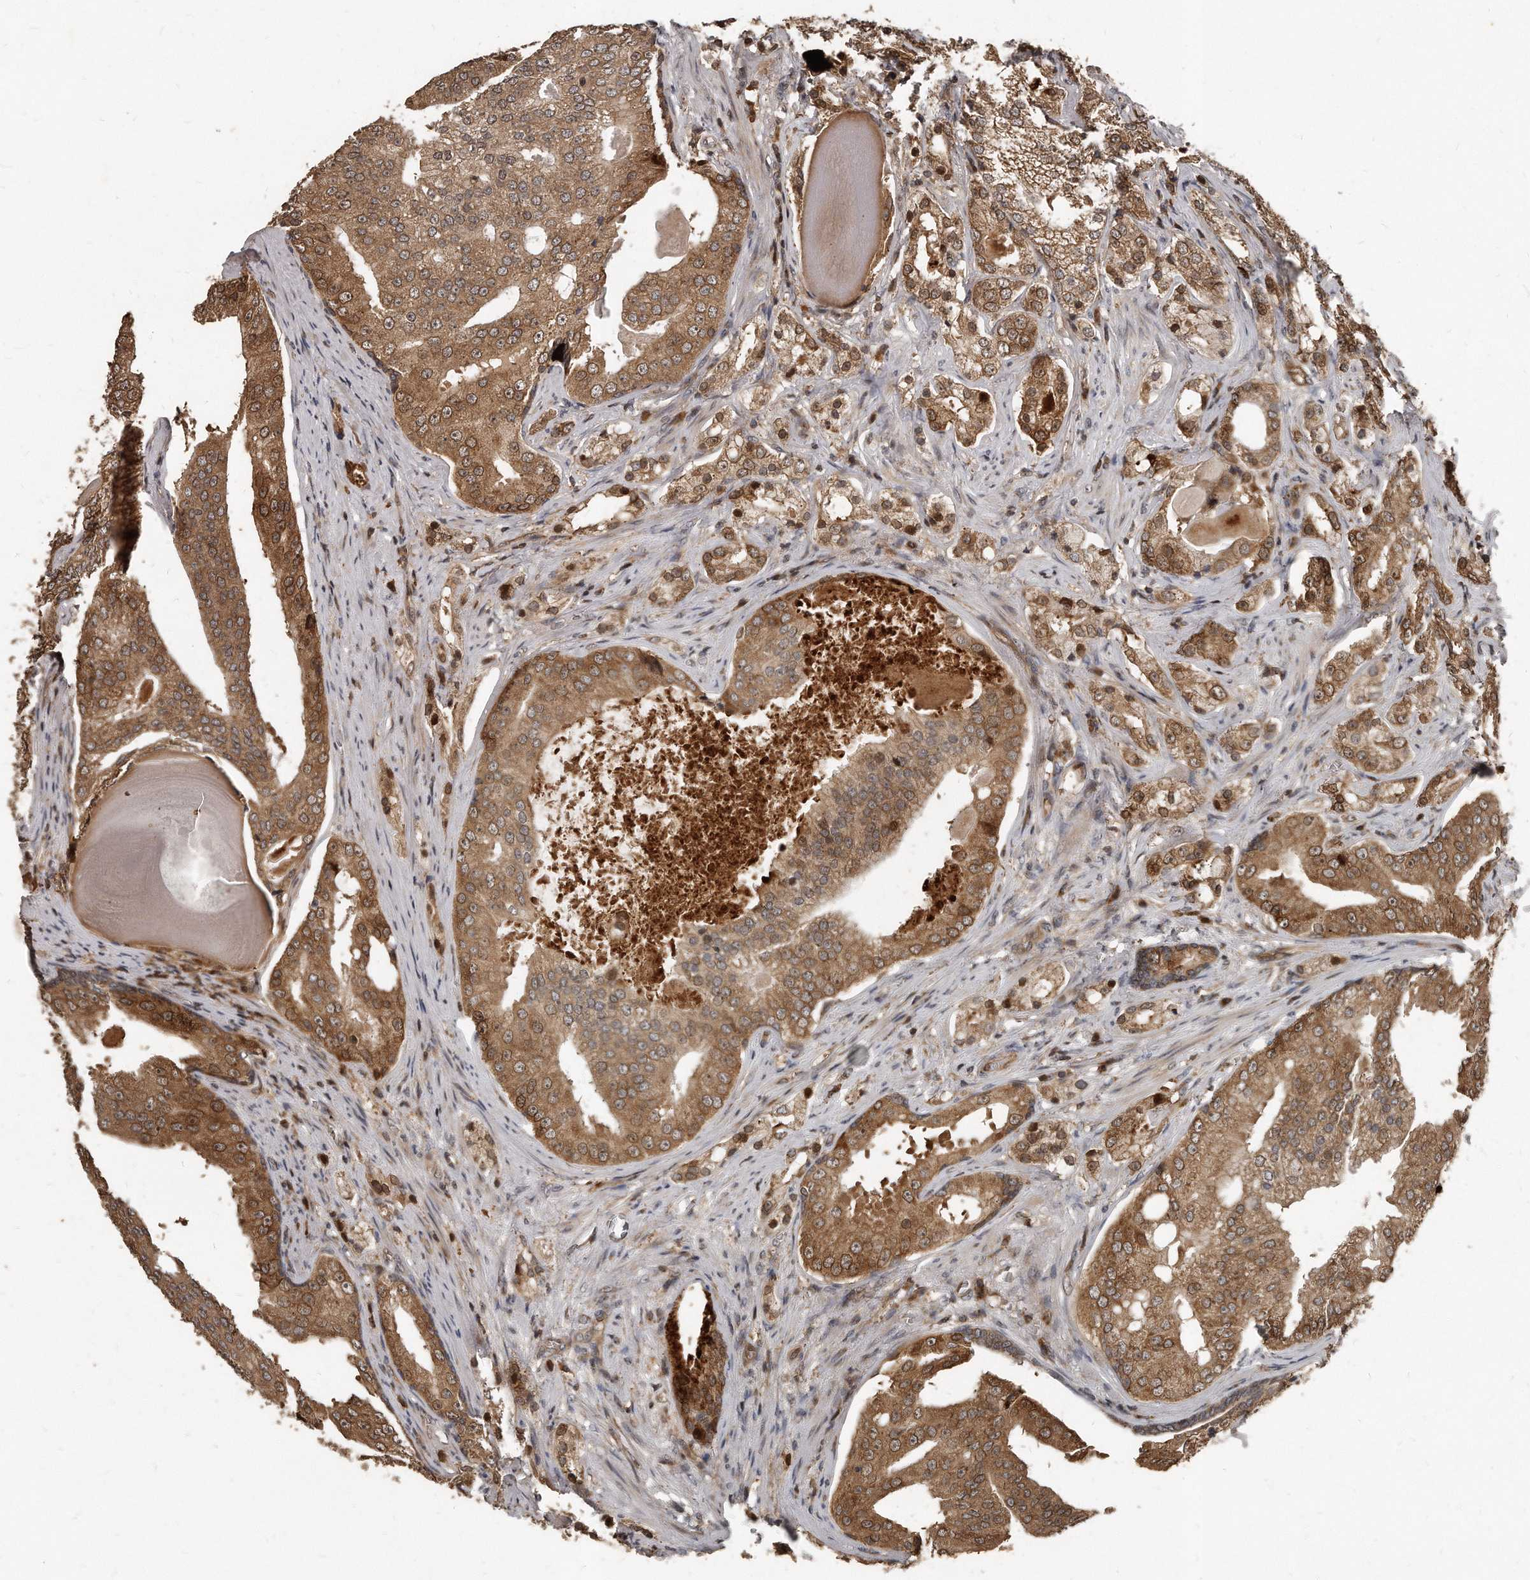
{"staining": {"intensity": "moderate", "quantity": ">75%", "location": "cytoplasmic/membranous"}, "tissue": "prostate cancer", "cell_type": "Tumor cells", "image_type": "cancer", "snomed": [{"axis": "morphology", "description": "Adenocarcinoma, High grade"}, {"axis": "topography", "description": "Prostate"}], "caption": "Prostate cancer (high-grade adenocarcinoma) tissue shows moderate cytoplasmic/membranous expression in approximately >75% of tumor cells", "gene": "GCH1", "patient": {"sex": "male", "age": 68}}